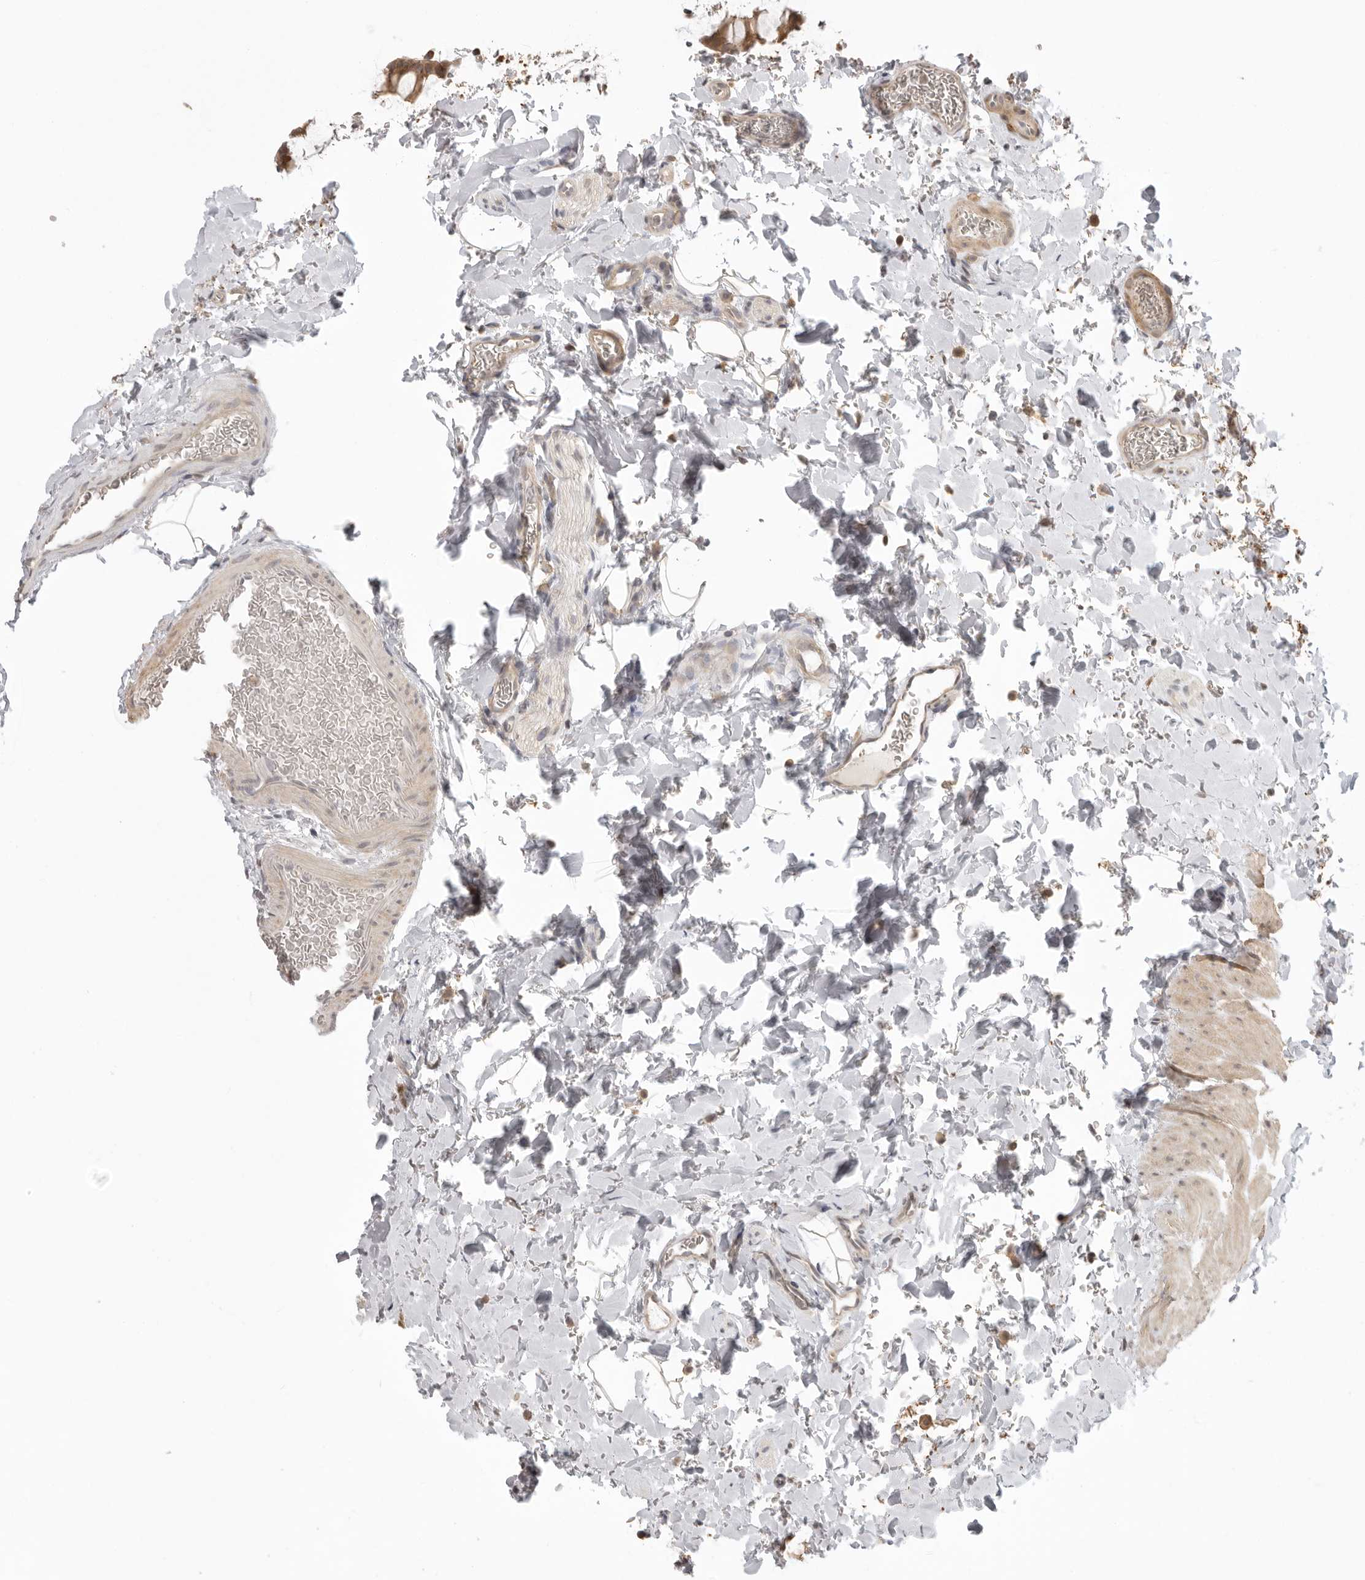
{"staining": {"intensity": "moderate", "quantity": ">75%", "location": "cytoplasmic/membranous"}, "tissue": "colon", "cell_type": "Endothelial cells", "image_type": "normal", "snomed": [{"axis": "morphology", "description": "Normal tissue, NOS"}, {"axis": "topography", "description": "Colon"}], "caption": "High-power microscopy captured an immunohistochemistry image of normal colon, revealing moderate cytoplasmic/membranous expression in approximately >75% of endothelial cells.", "gene": "PRRC2A", "patient": {"sex": "female", "age": 62}}